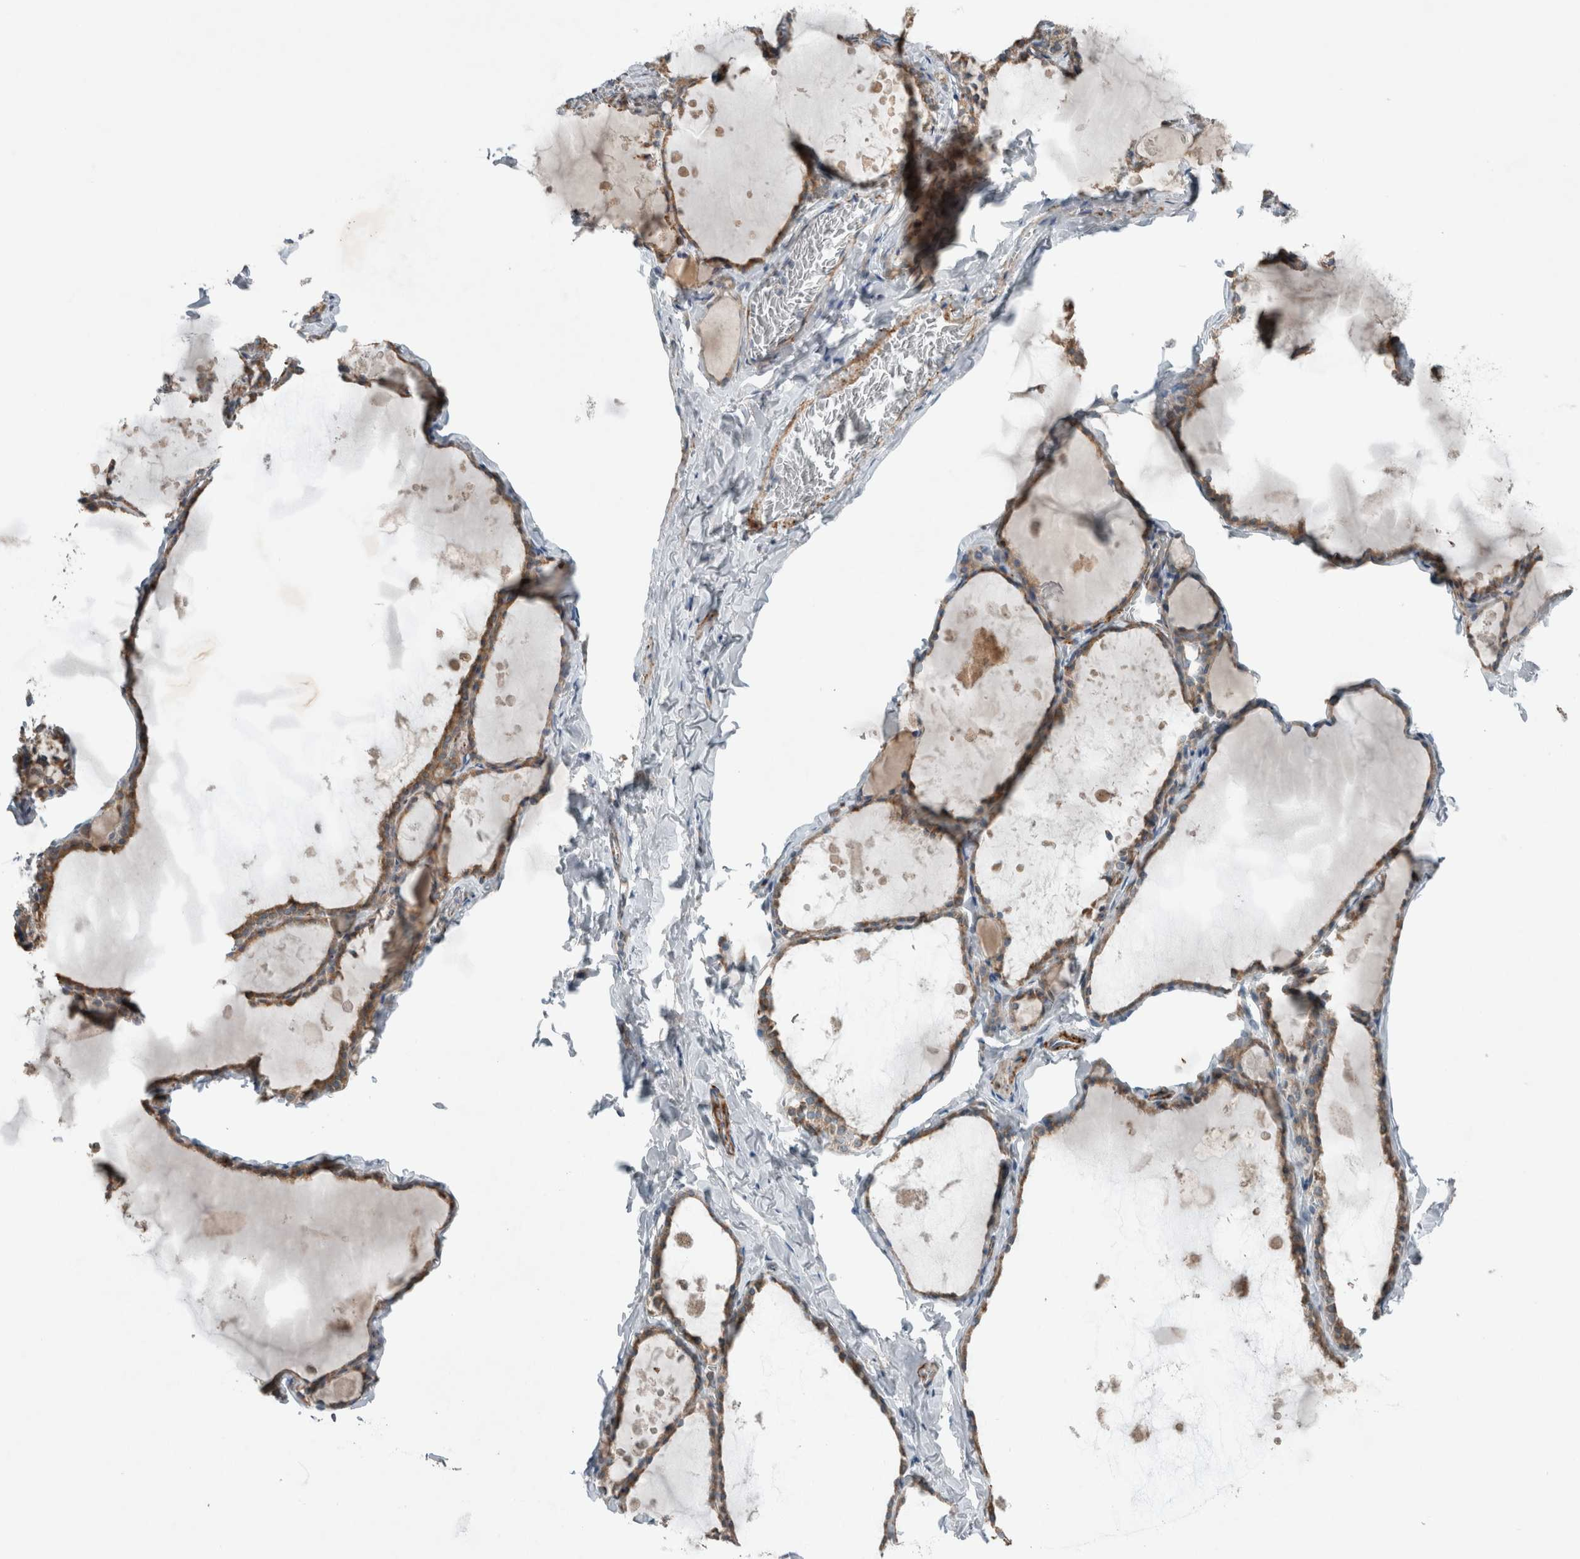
{"staining": {"intensity": "moderate", "quantity": ">75%", "location": "cytoplasmic/membranous"}, "tissue": "thyroid gland", "cell_type": "Glandular cells", "image_type": "normal", "snomed": [{"axis": "morphology", "description": "Normal tissue, NOS"}, {"axis": "topography", "description": "Thyroid gland"}], "caption": "This is a micrograph of immunohistochemistry (IHC) staining of normal thyroid gland, which shows moderate staining in the cytoplasmic/membranous of glandular cells.", "gene": "JADE2", "patient": {"sex": "male", "age": 56}}